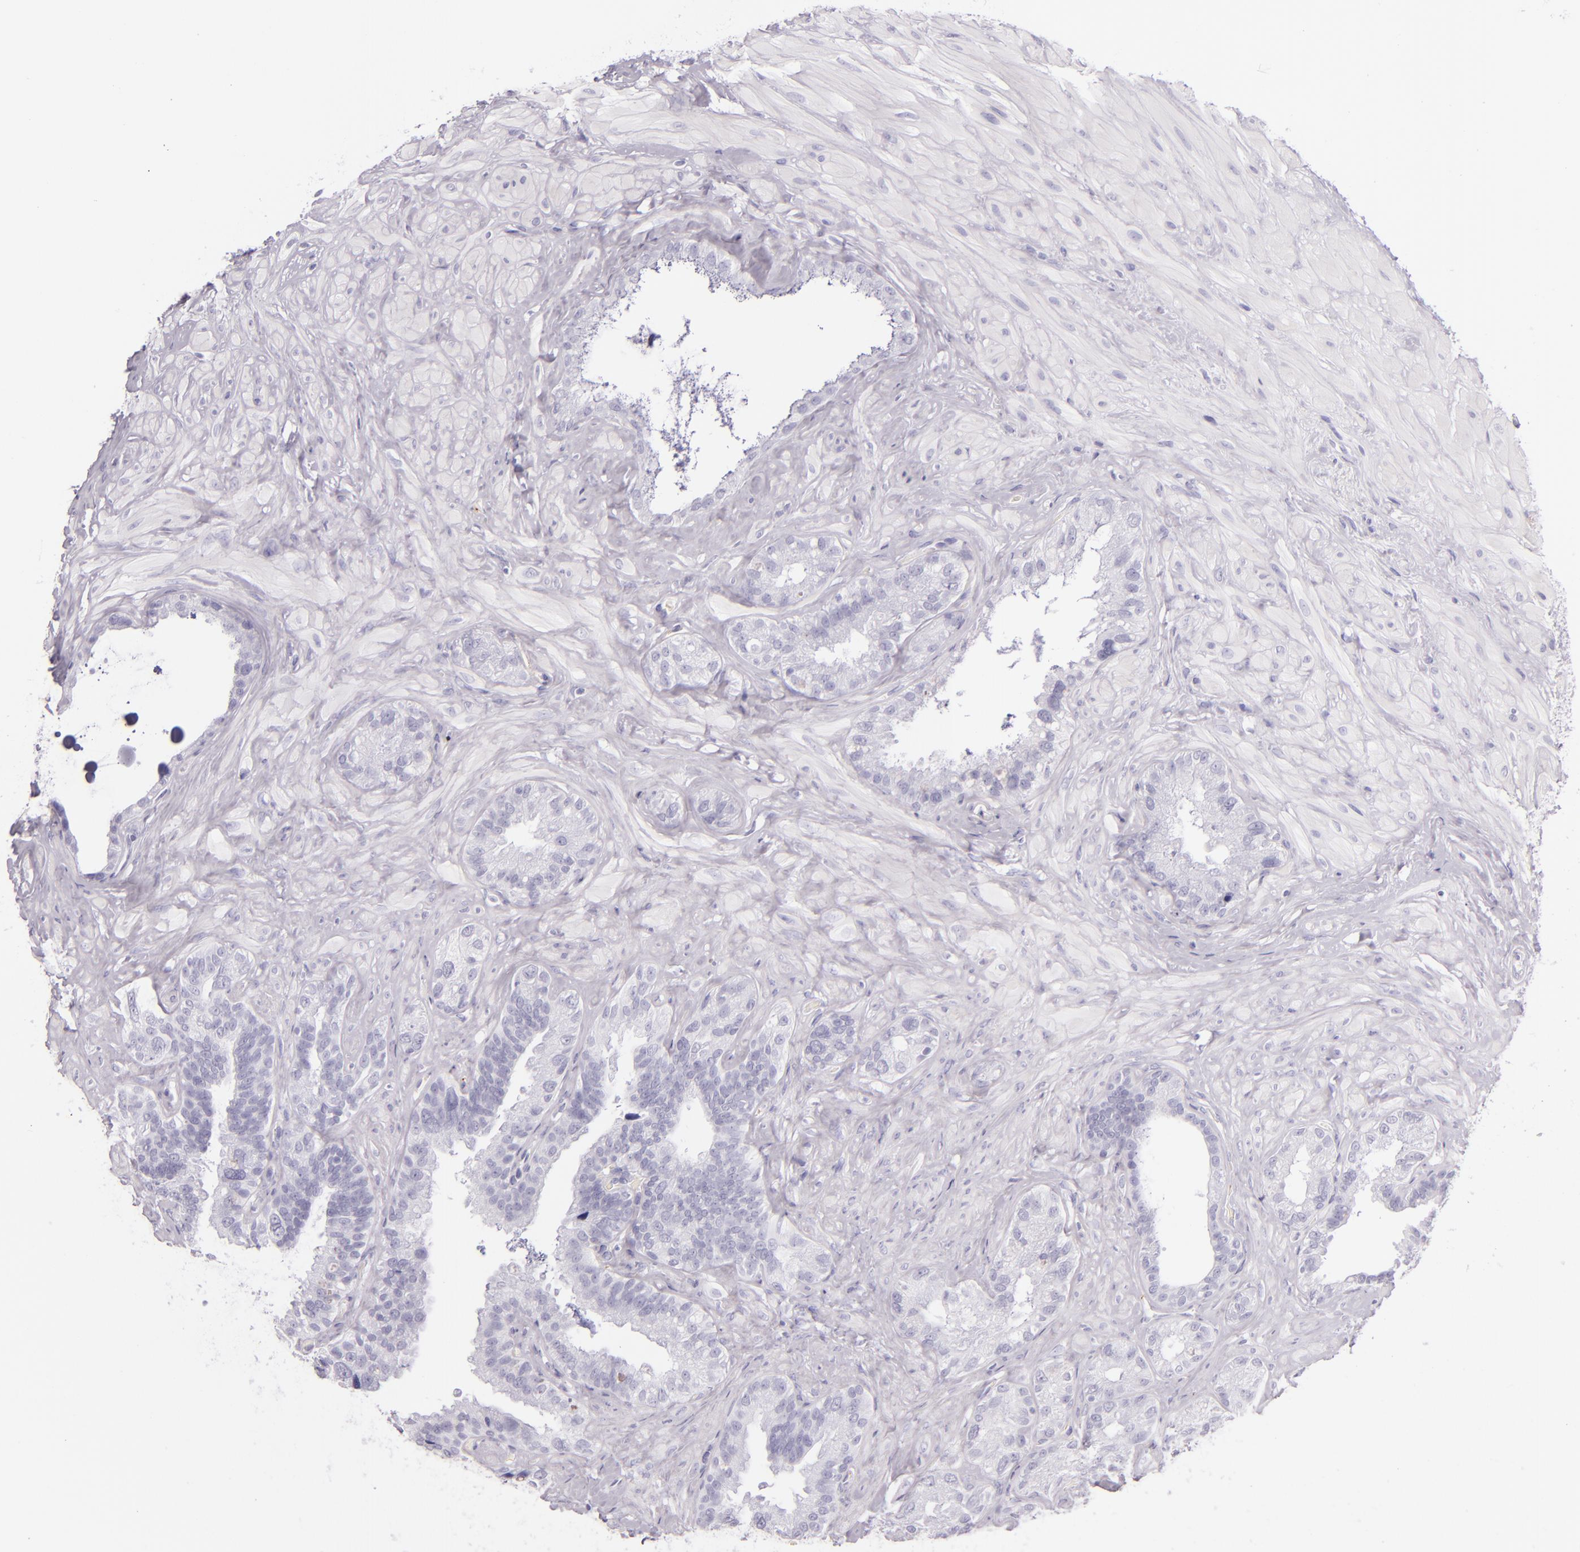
{"staining": {"intensity": "negative", "quantity": "none", "location": "none"}, "tissue": "seminal vesicle", "cell_type": "Glandular cells", "image_type": "normal", "snomed": [{"axis": "morphology", "description": "Normal tissue, NOS"}, {"axis": "topography", "description": "Seminal veicle"}], "caption": "Immunohistochemical staining of benign seminal vesicle reveals no significant positivity in glandular cells.", "gene": "SELP", "patient": {"sex": "male", "age": 63}}